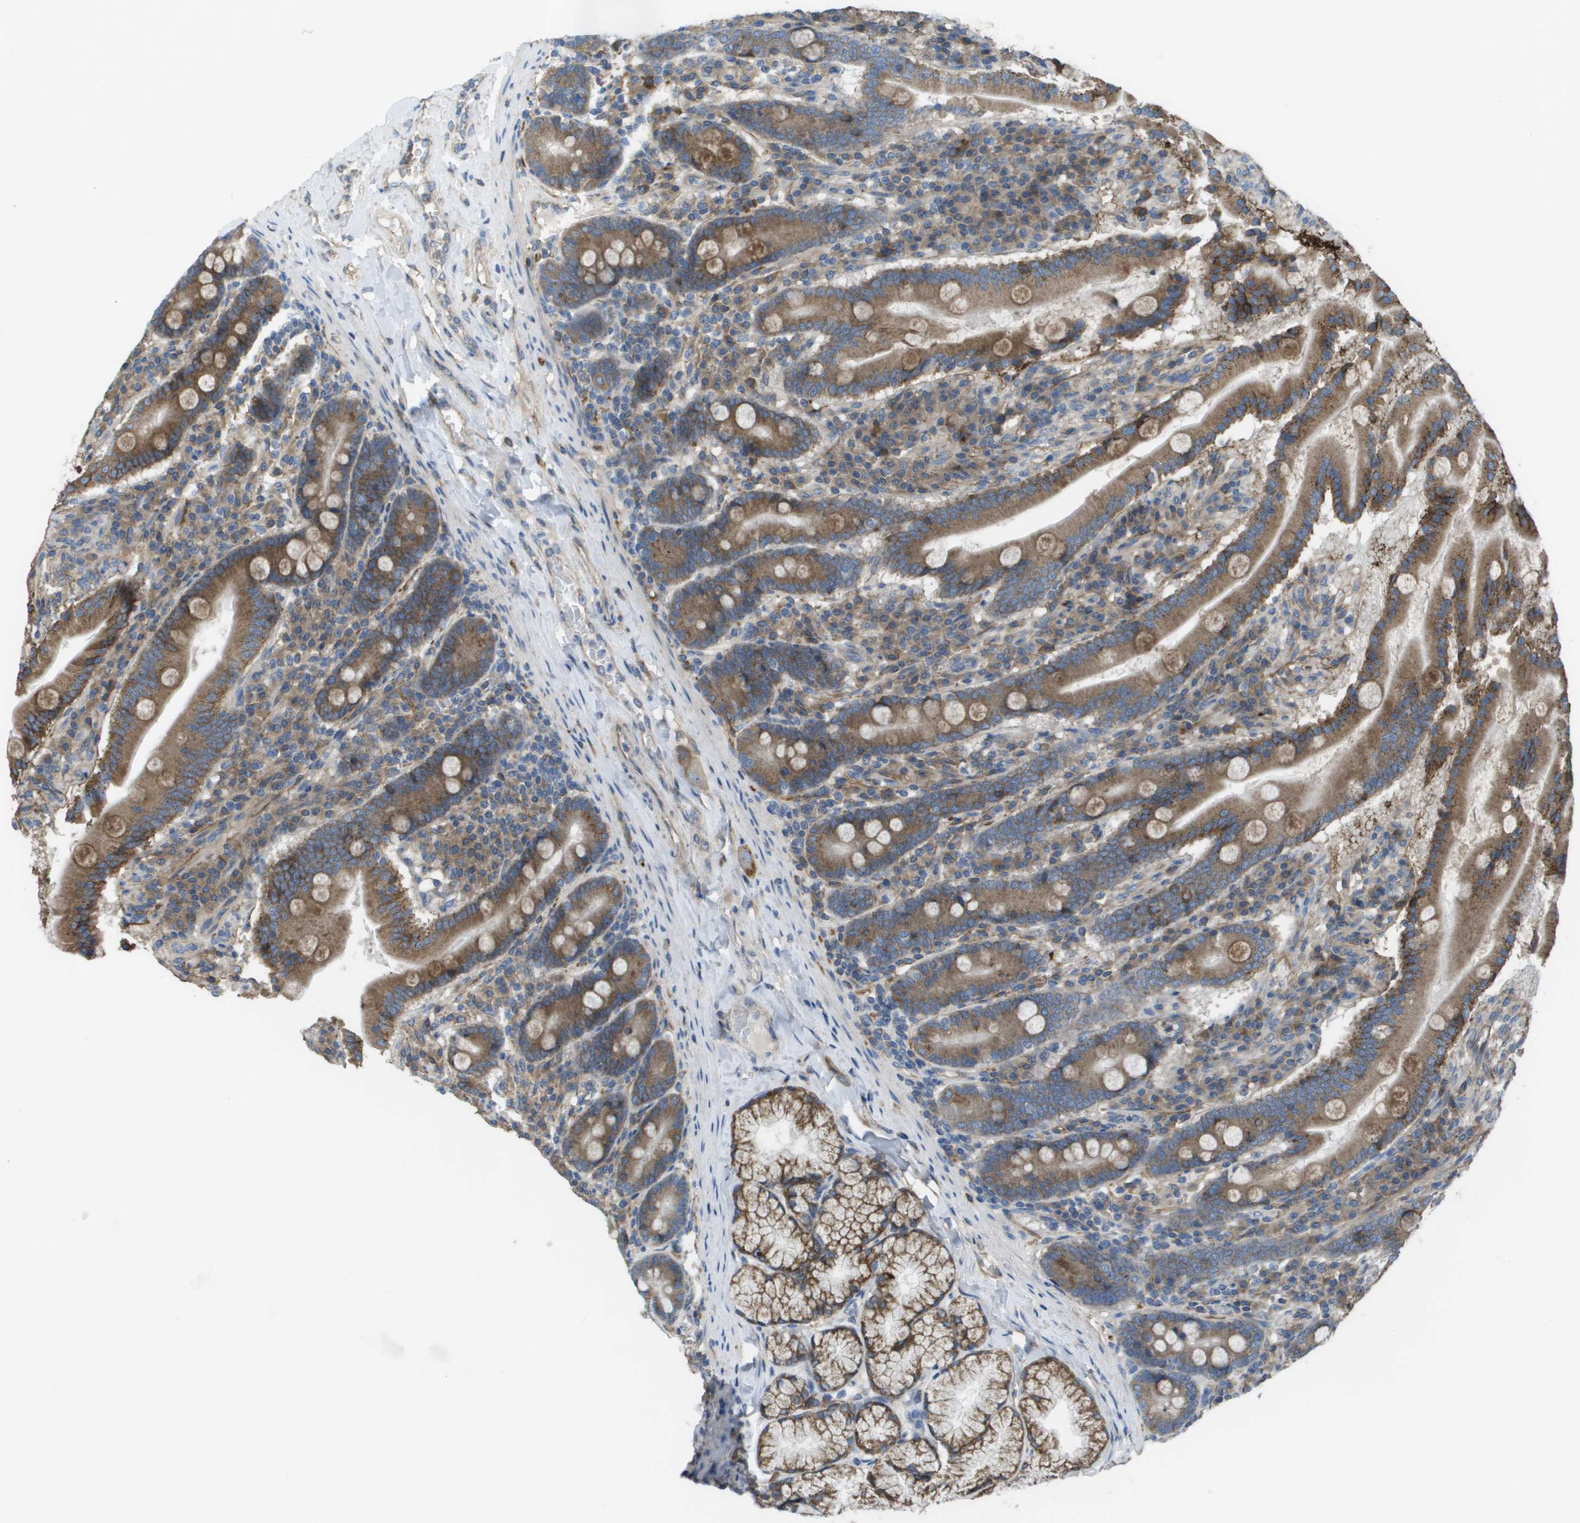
{"staining": {"intensity": "strong", "quantity": "25%-75%", "location": "cytoplasmic/membranous"}, "tissue": "duodenum", "cell_type": "Glandular cells", "image_type": "normal", "snomed": [{"axis": "morphology", "description": "Normal tissue, NOS"}, {"axis": "topography", "description": "Duodenum"}], "caption": "Protein analysis of normal duodenum reveals strong cytoplasmic/membranous expression in about 25%-75% of glandular cells.", "gene": "CLCN2", "patient": {"sex": "male", "age": 50}}